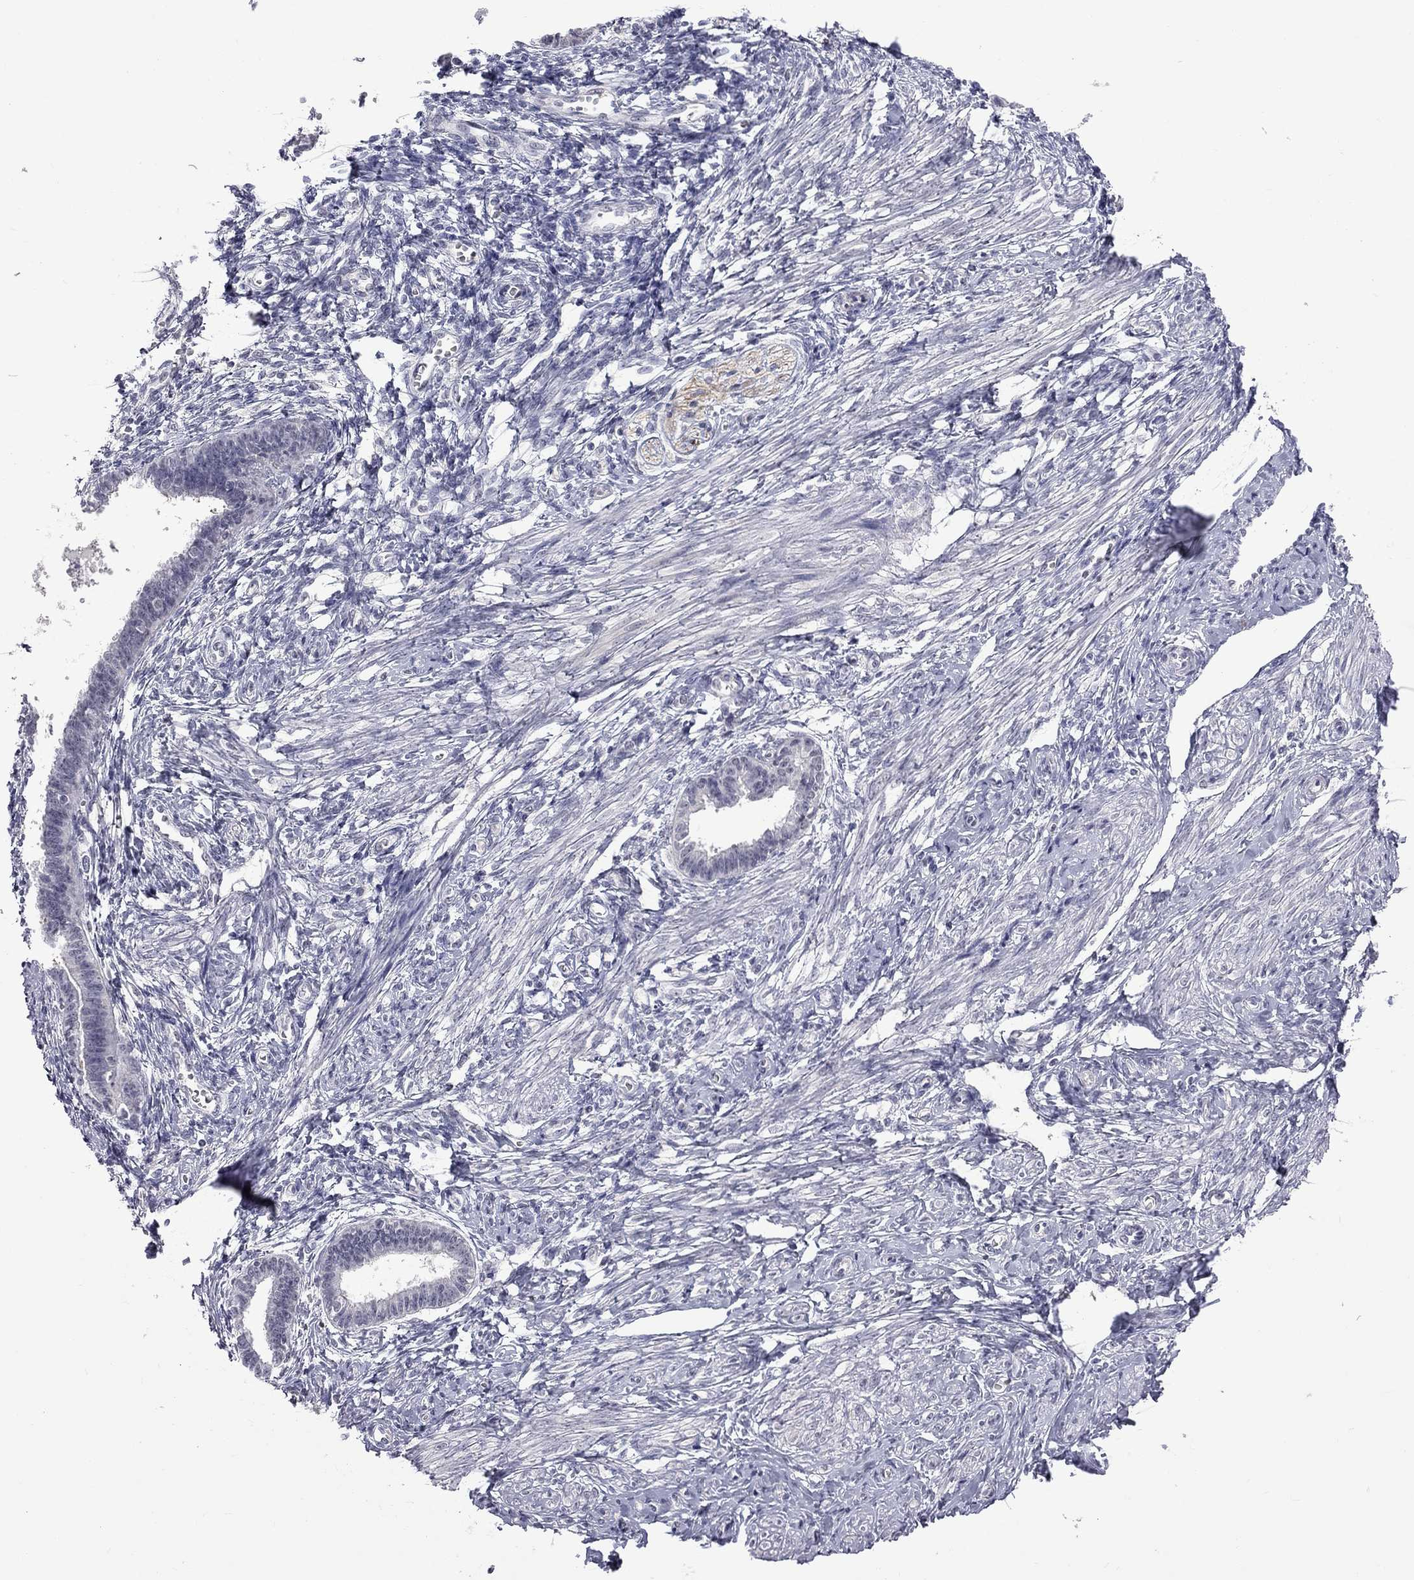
{"staining": {"intensity": "negative", "quantity": "none", "location": "none"}, "tissue": "endometrium", "cell_type": "Cells in endometrial stroma", "image_type": "normal", "snomed": [{"axis": "morphology", "description": "Normal tissue, NOS"}, {"axis": "topography", "description": "Cervix"}, {"axis": "topography", "description": "Endometrium"}], "caption": "Immunohistochemistry of benign human endometrium exhibits no staining in cells in endometrial stroma. (DAB immunohistochemistry with hematoxylin counter stain).", "gene": "GSG1L", "patient": {"sex": "female", "age": 37}}